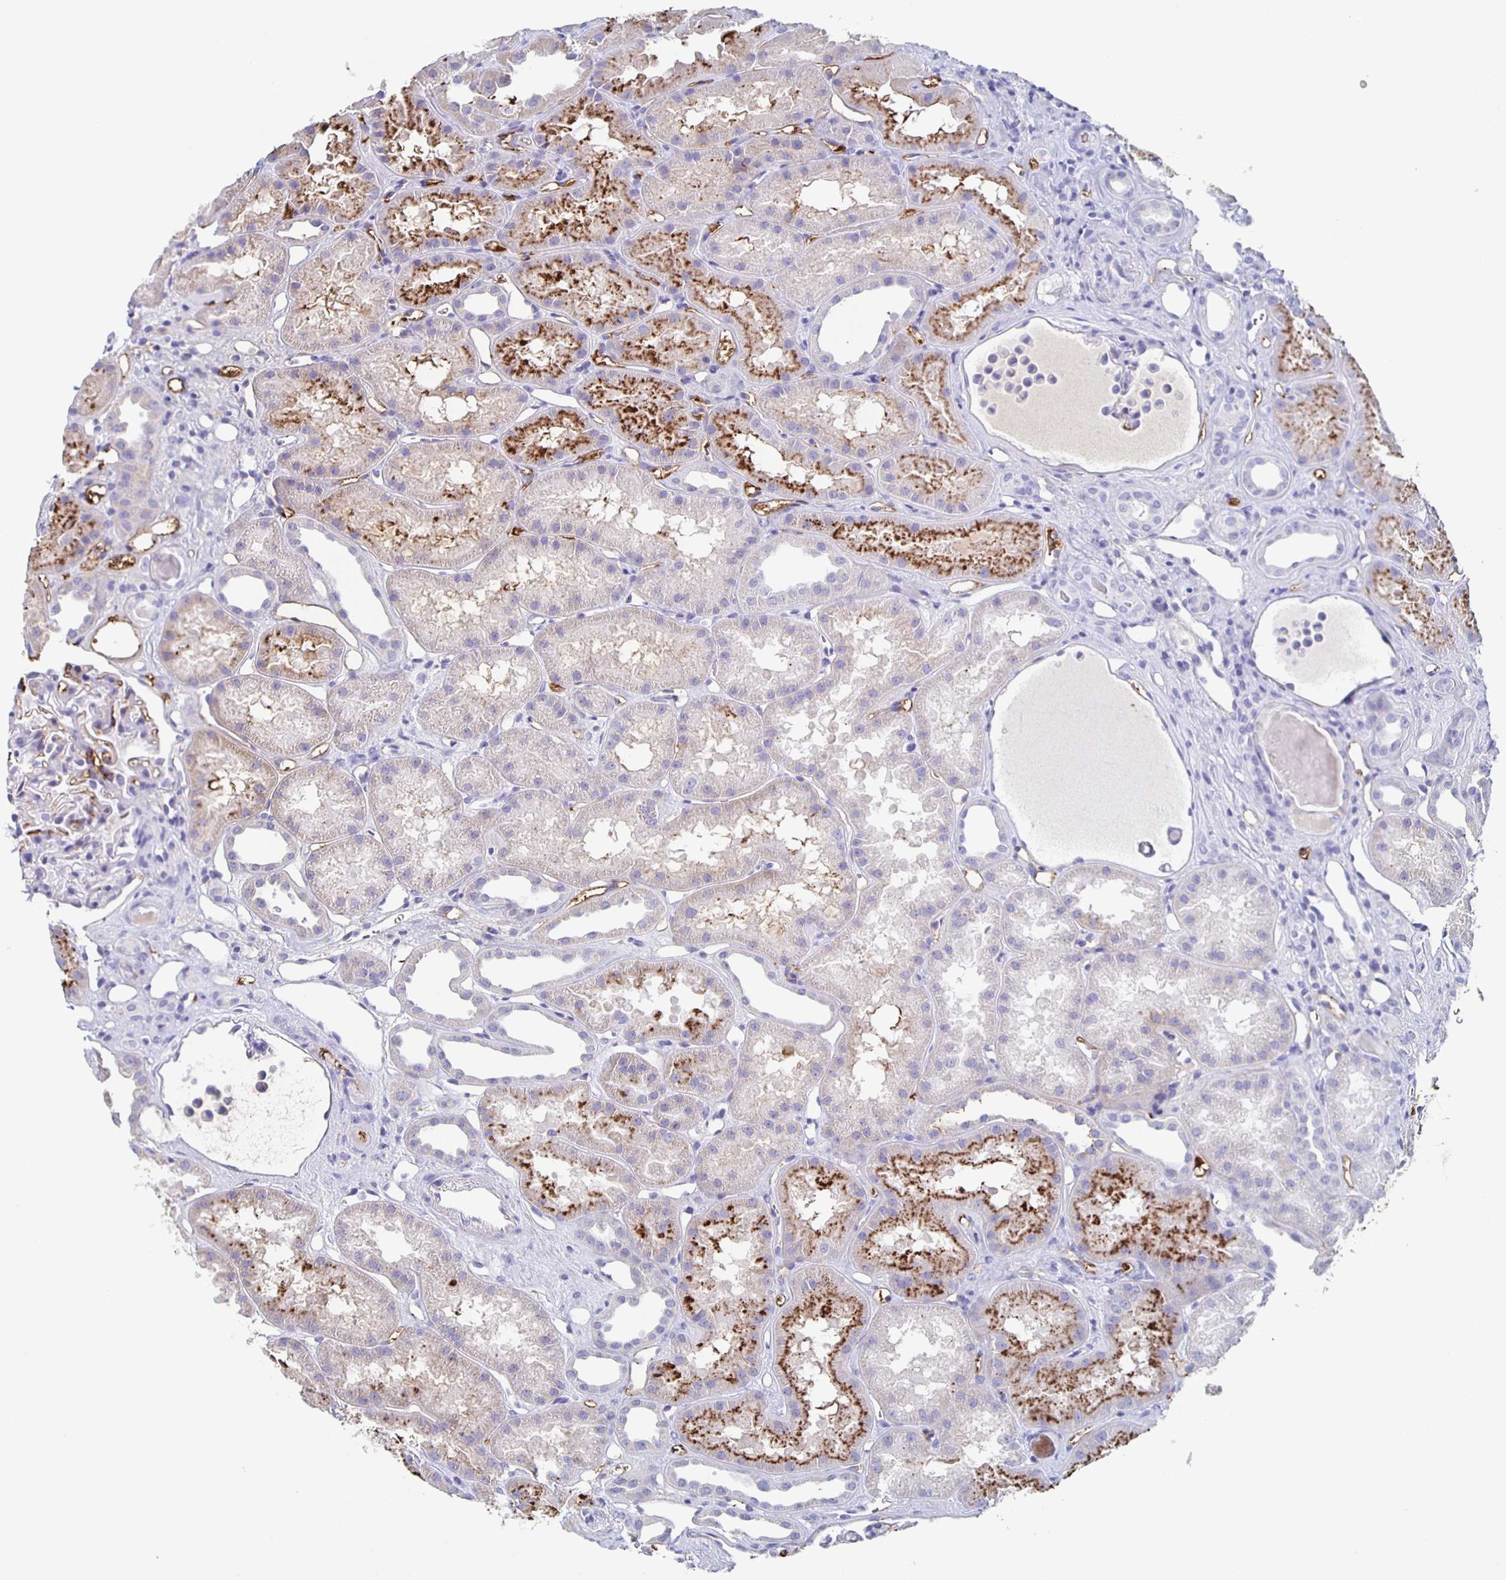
{"staining": {"intensity": "moderate", "quantity": "<25%", "location": "cytoplasmic/membranous"}, "tissue": "kidney", "cell_type": "Cells in glomeruli", "image_type": "normal", "snomed": [{"axis": "morphology", "description": "Normal tissue, NOS"}, {"axis": "topography", "description": "Kidney"}], "caption": "This histopathology image displays immunohistochemistry staining of normal human kidney, with low moderate cytoplasmic/membranous expression in approximately <25% of cells in glomeruli.", "gene": "FGA", "patient": {"sex": "male", "age": 61}}